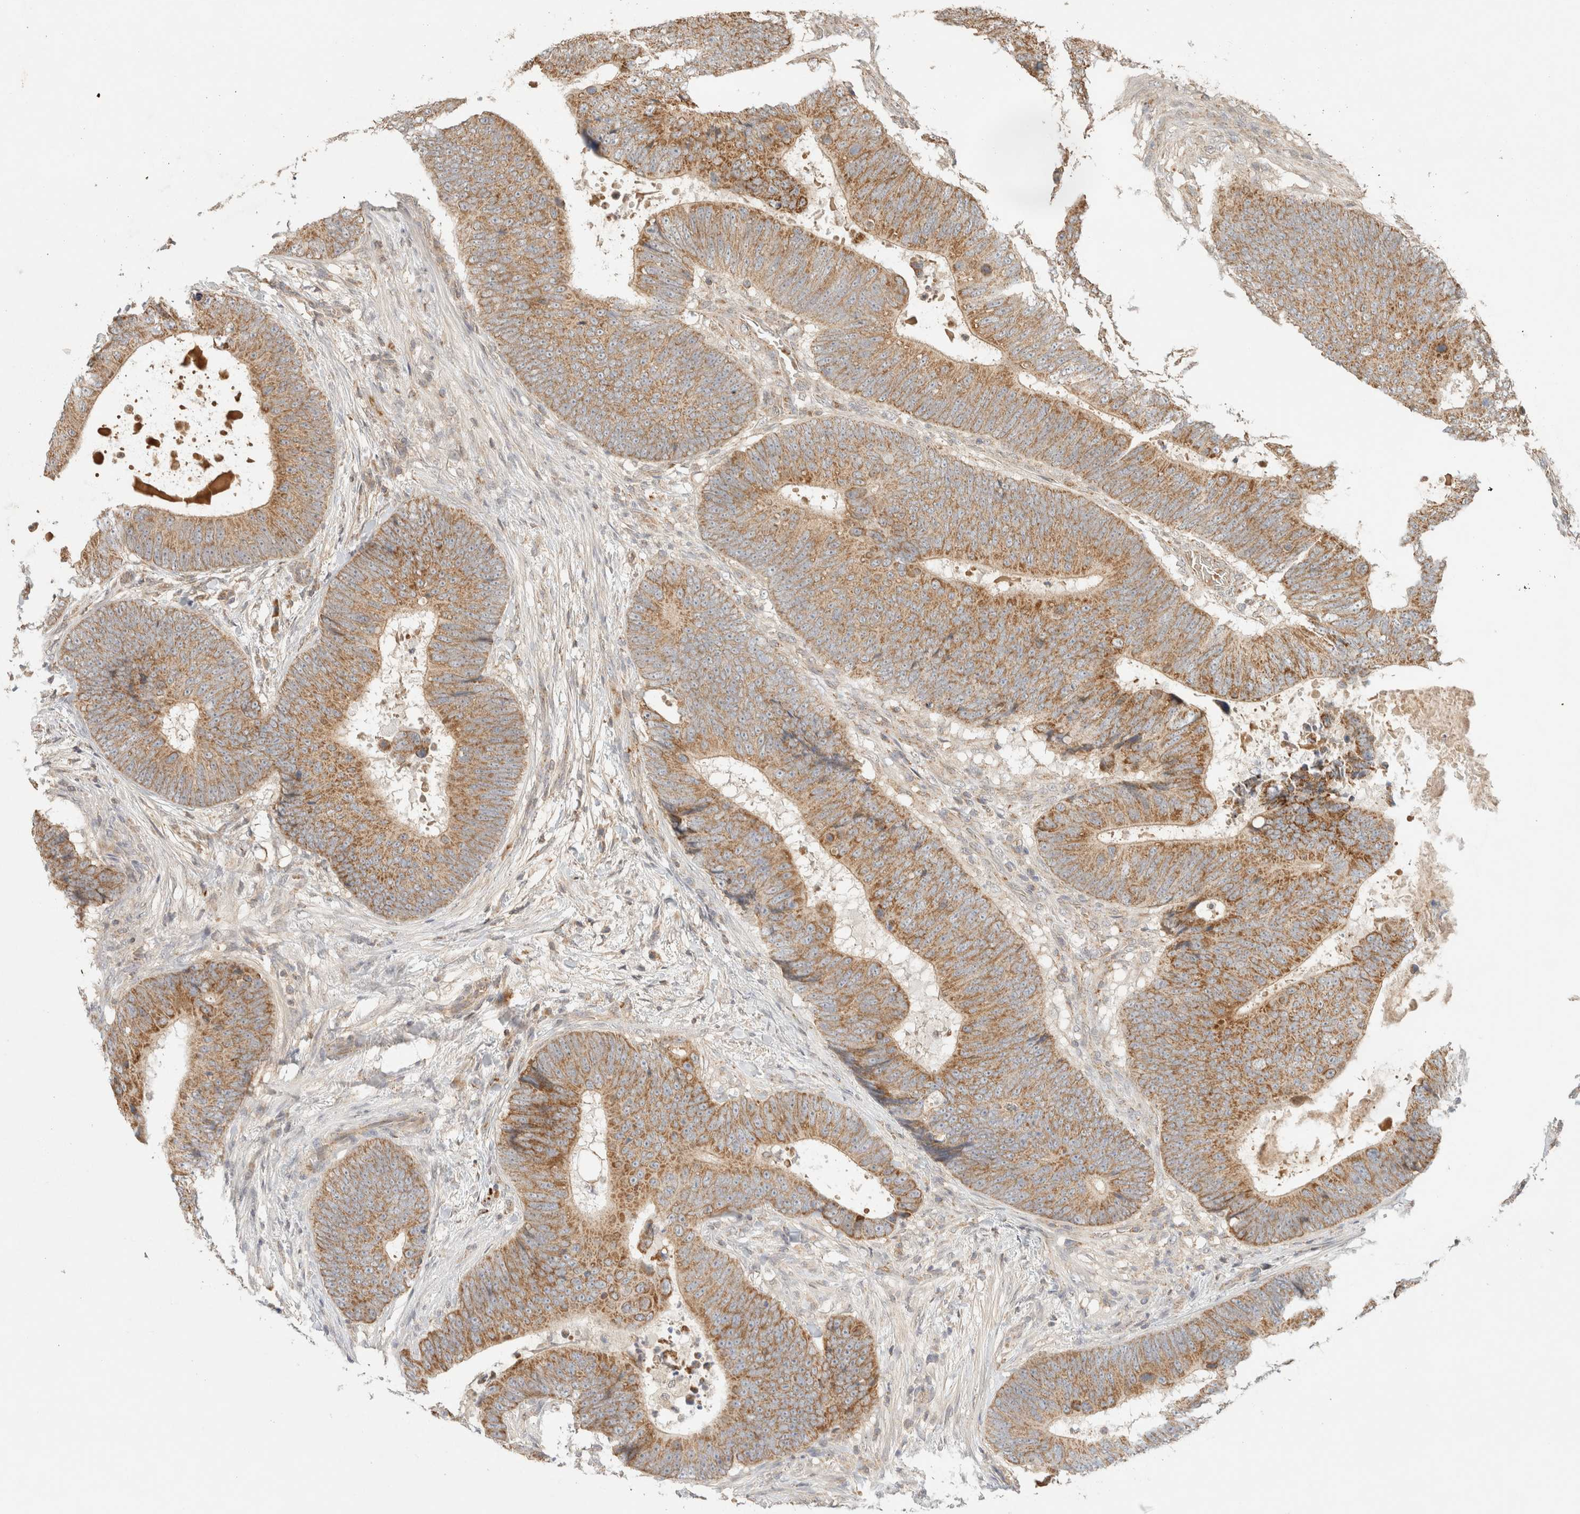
{"staining": {"intensity": "strong", "quantity": ">75%", "location": "cytoplasmic/membranous"}, "tissue": "colorectal cancer", "cell_type": "Tumor cells", "image_type": "cancer", "snomed": [{"axis": "morphology", "description": "Adenocarcinoma, NOS"}, {"axis": "topography", "description": "Colon"}], "caption": "A high-resolution histopathology image shows IHC staining of adenocarcinoma (colorectal), which reveals strong cytoplasmic/membranous staining in about >75% of tumor cells. The protein of interest is shown in brown color, while the nuclei are stained blue.", "gene": "MRM3", "patient": {"sex": "male", "age": 56}}